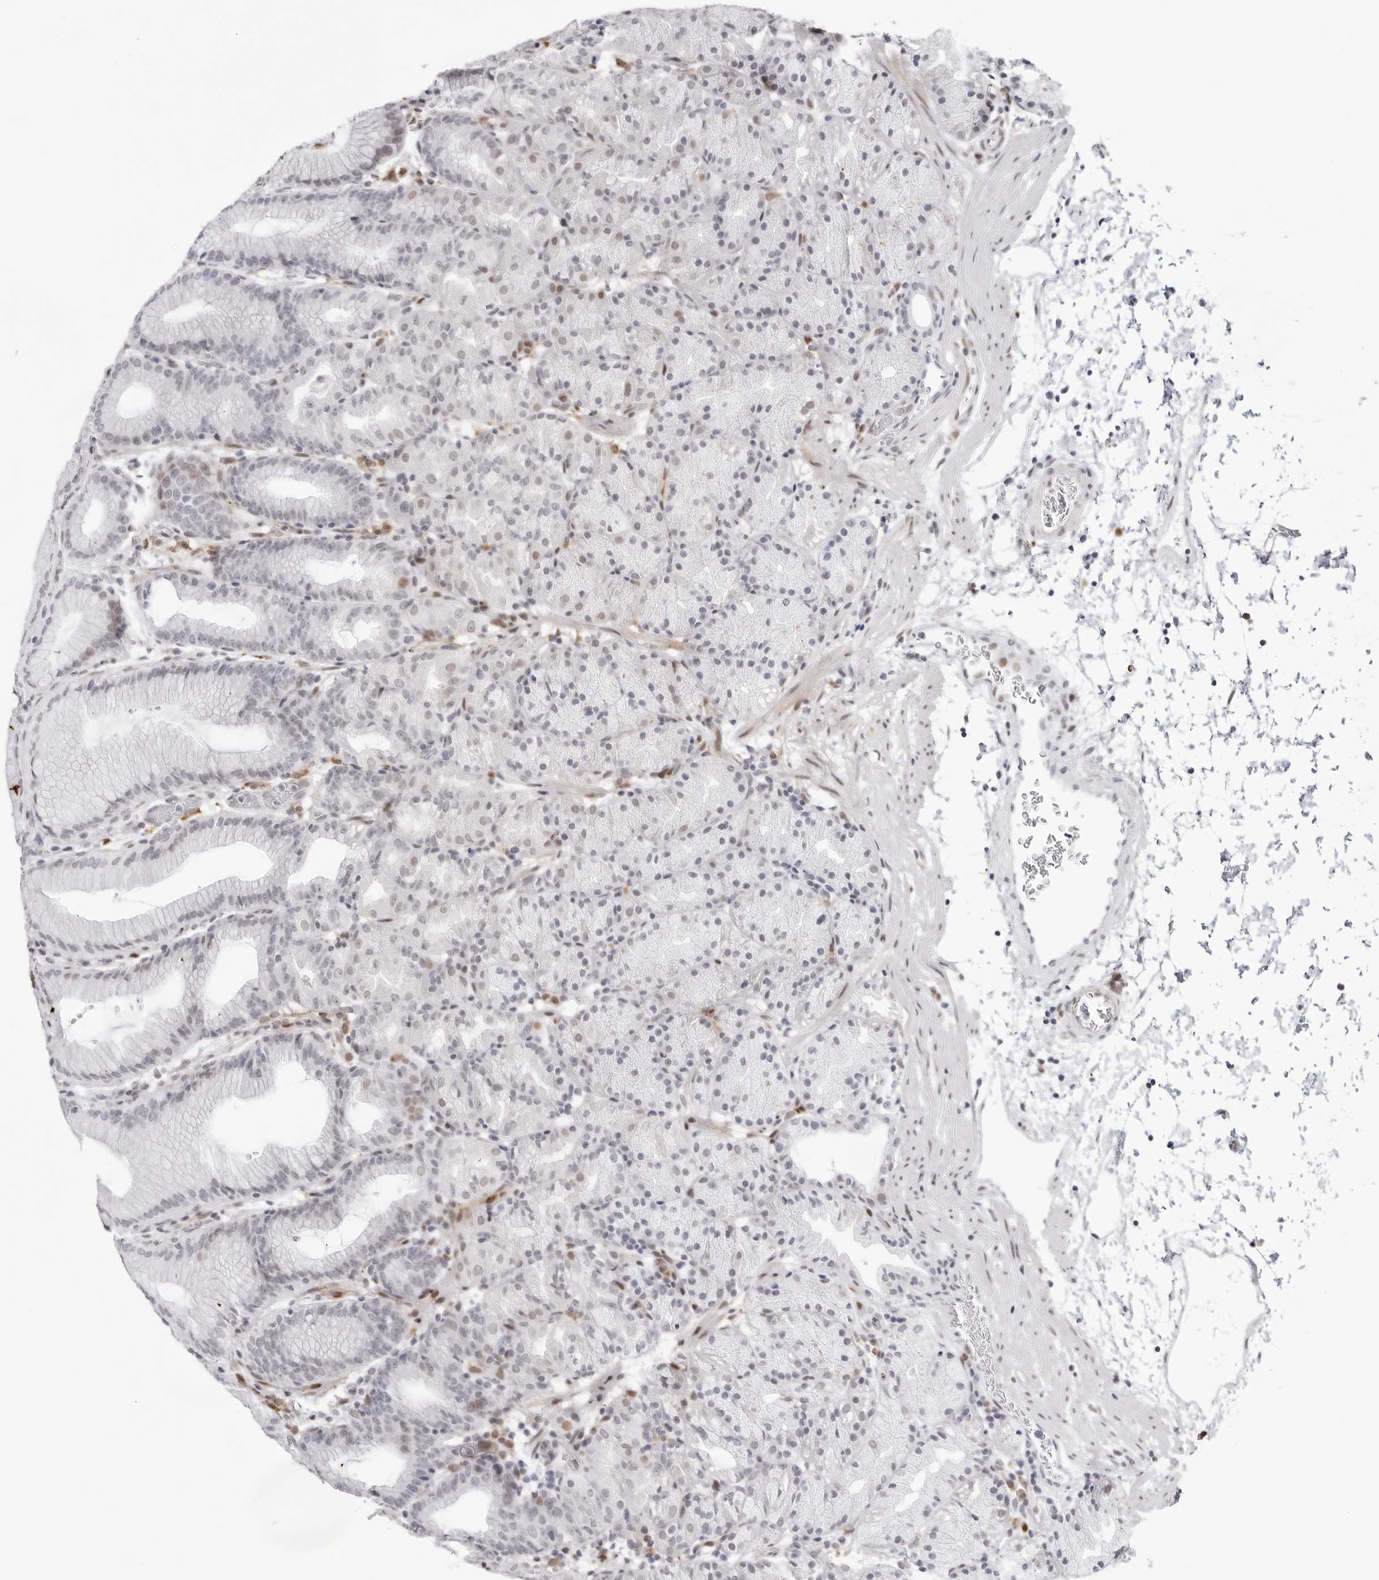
{"staining": {"intensity": "weak", "quantity": "<25%", "location": "nuclear"}, "tissue": "stomach", "cell_type": "Glandular cells", "image_type": "normal", "snomed": [{"axis": "morphology", "description": "Normal tissue, NOS"}, {"axis": "topography", "description": "Stomach, upper"}], "caption": "A micrograph of stomach stained for a protein demonstrates no brown staining in glandular cells.", "gene": "NTPCR", "patient": {"sex": "male", "age": 48}}